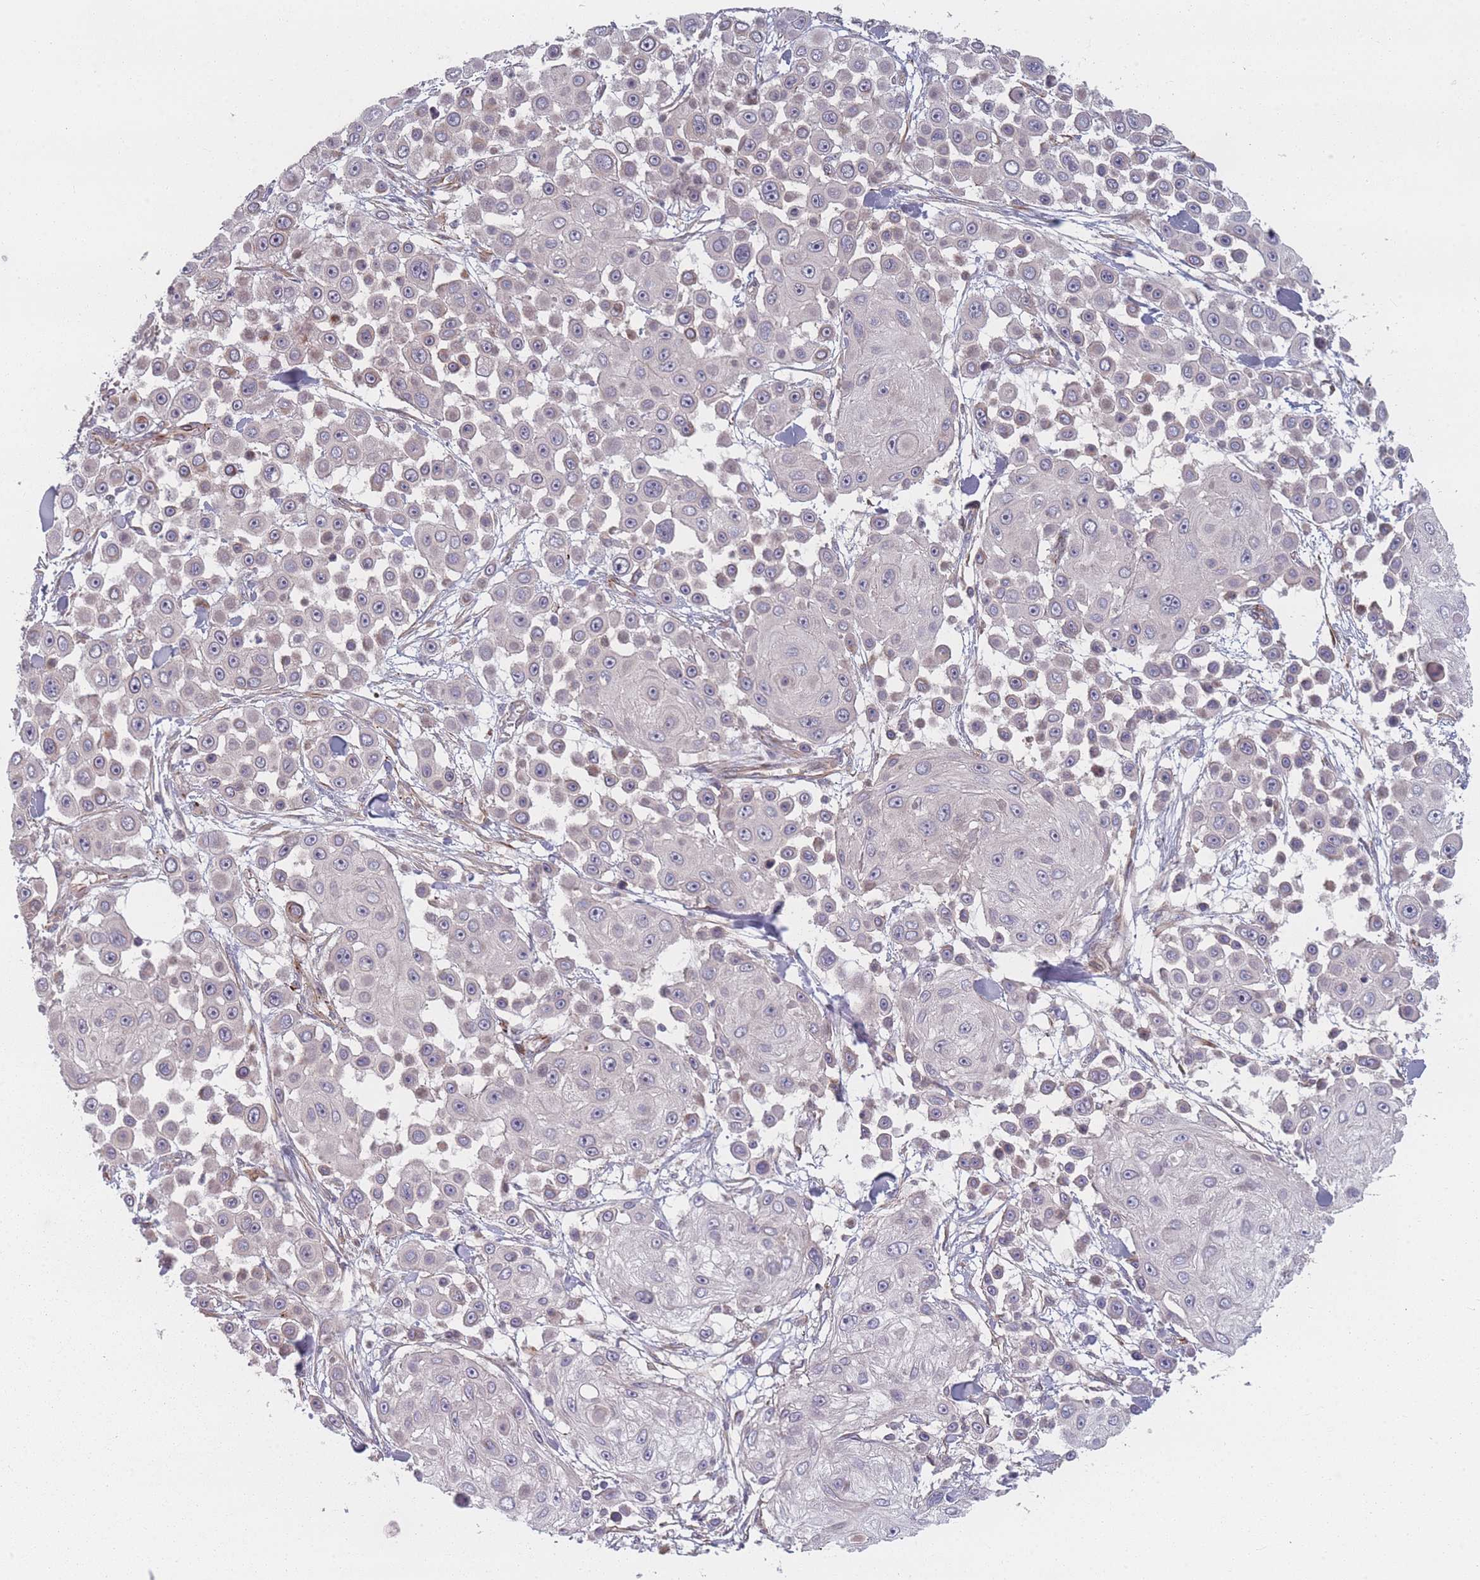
{"staining": {"intensity": "negative", "quantity": "none", "location": "none"}, "tissue": "skin cancer", "cell_type": "Tumor cells", "image_type": "cancer", "snomed": [{"axis": "morphology", "description": "Squamous cell carcinoma, NOS"}, {"axis": "topography", "description": "Skin"}], "caption": "DAB immunohistochemical staining of squamous cell carcinoma (skin) reveals no significant staining in tumor cells.", "gene": "EEF1AKMT2", "patient": {"sex": "male", "age": 67}}